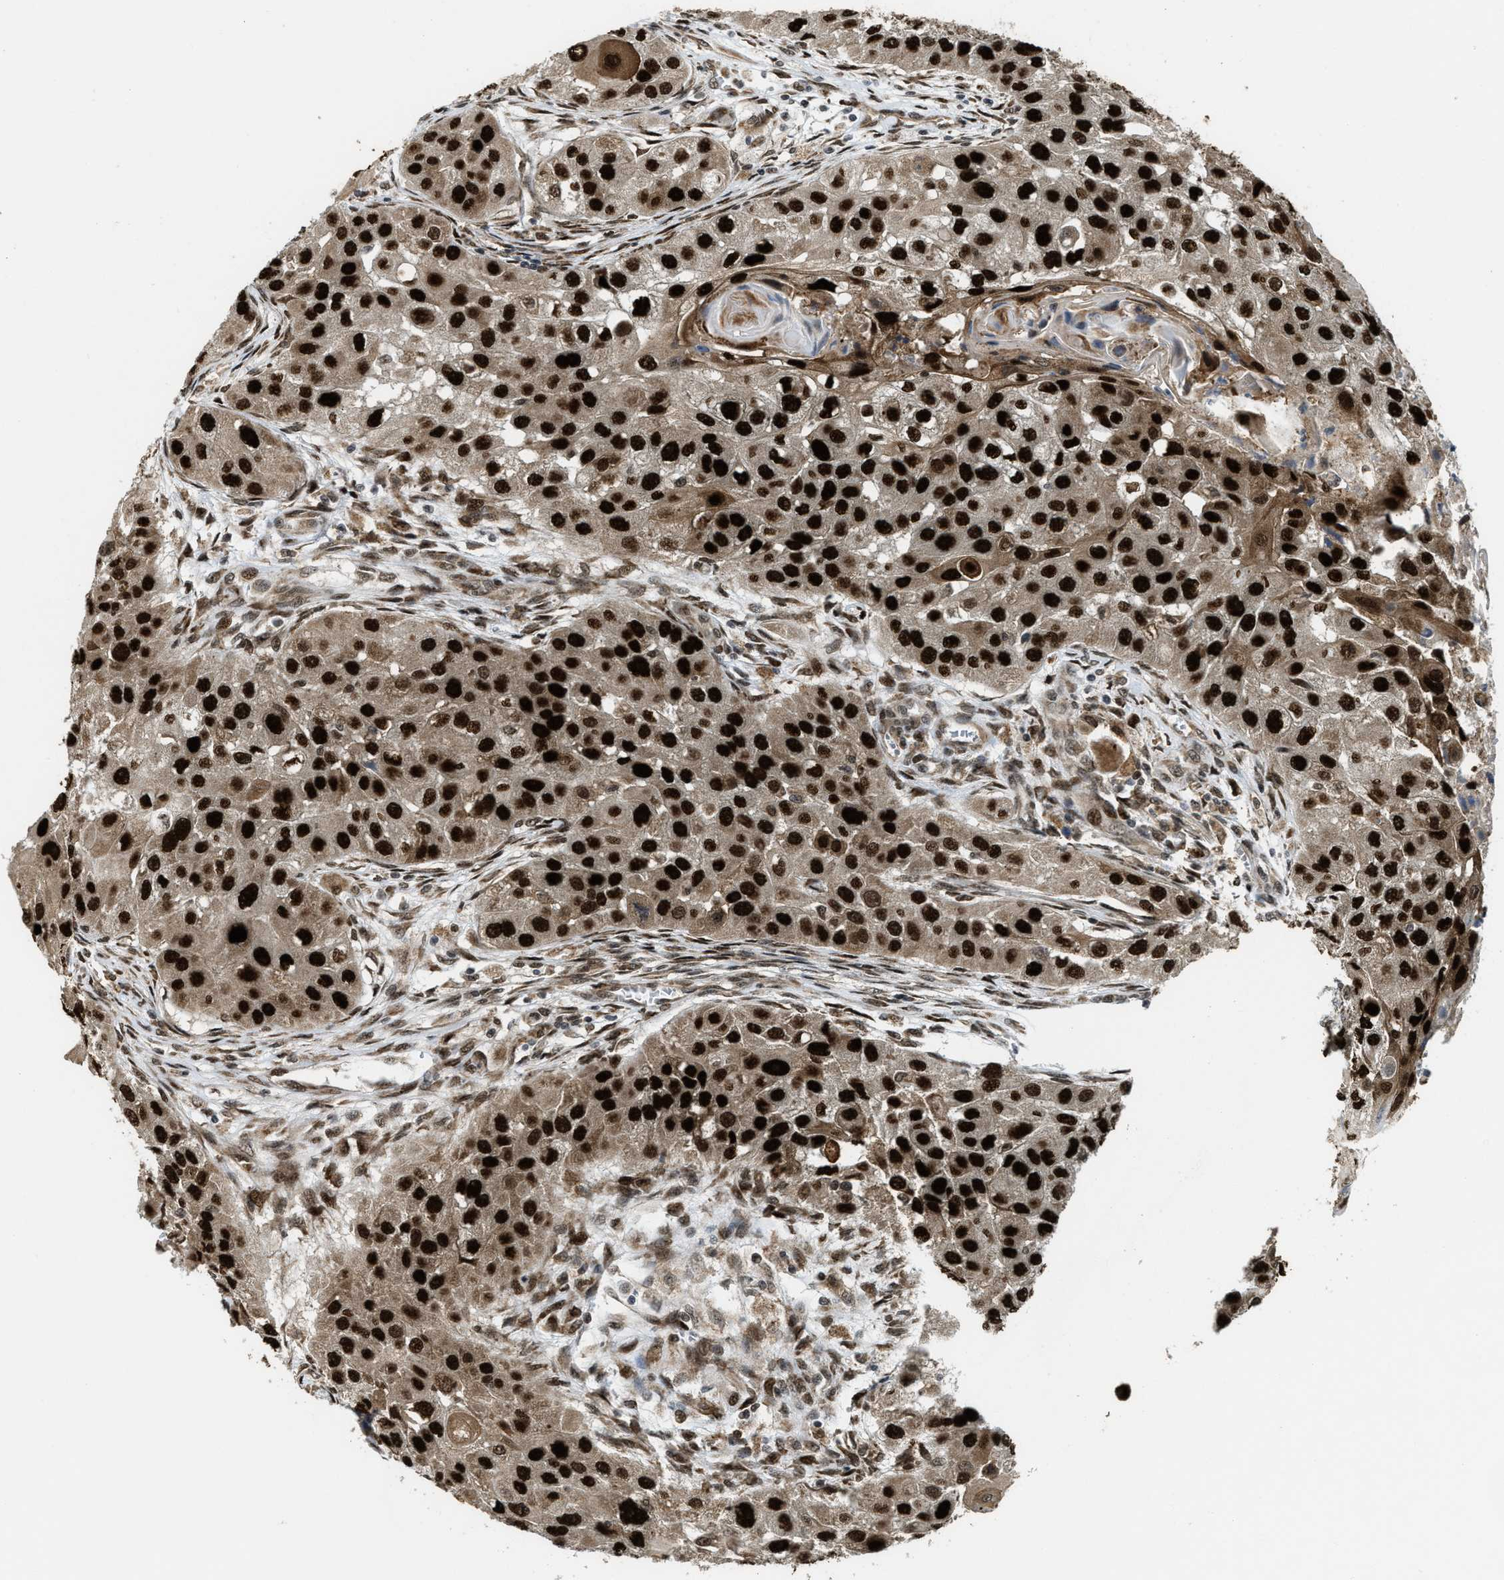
{"staining": {"intensity": "strong", "quantity": ">75%", "location": "nuclear"}, "tissue": "head and neck cancer", "cell_type": "Tumor cells", "image_type": "cancer", "snomed": [{"axis": "morphology", "description": "Normal tissue, NOS"}, {"axis": "morphology", "description": "Squamous cell carcinoma, NOS"}, {"axis": "topography", "description": "Skeletal muscle"}, {"axis": "topography", "description": "Head-Neck"}], "caption": "About >75% of tumor cells in human squamous cell carcinoma (head and neck) exhibit strong nuclear protein expression as visualized by brown immunohistochemical staining.", "gene": "ZNF250", "patient": {"sex": "male", "age": 51}}